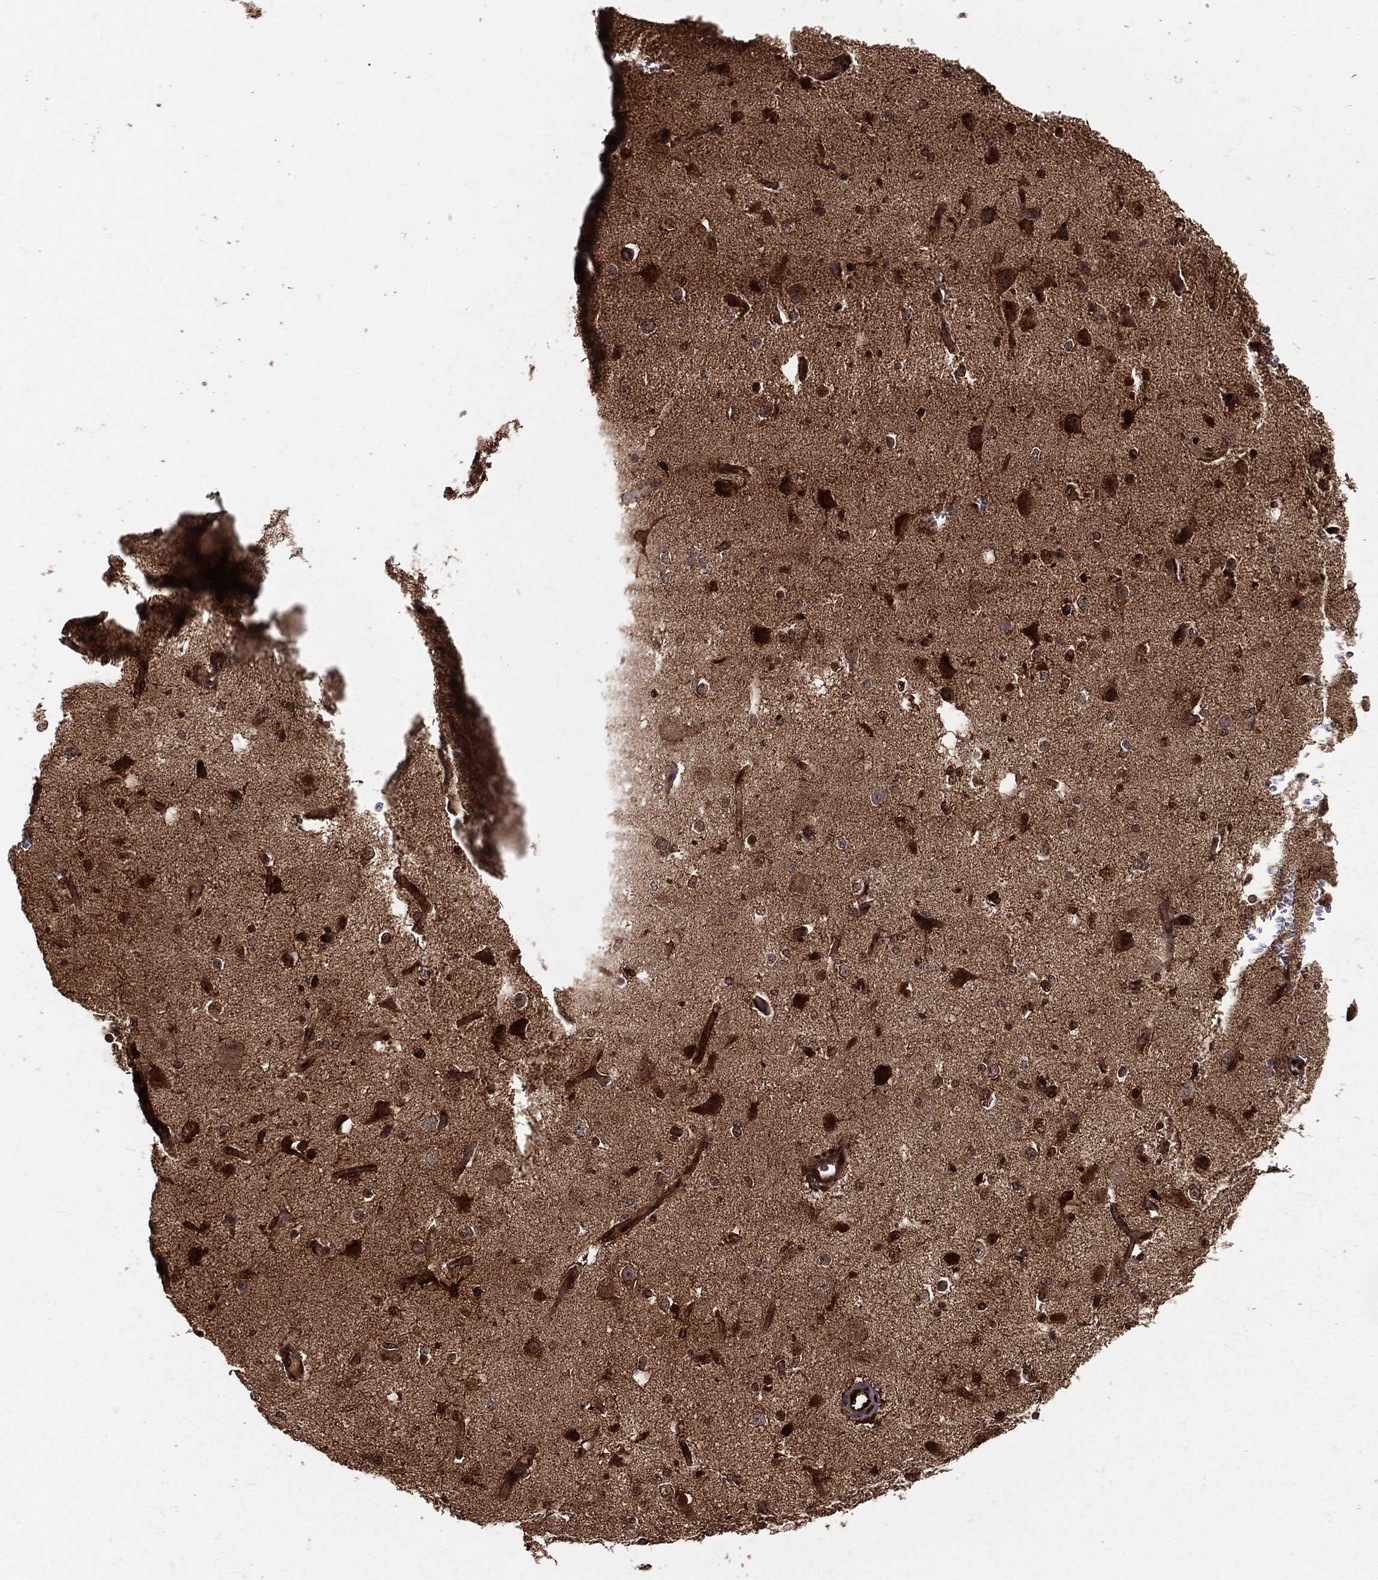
{"staining": {"intensity": "strong", "quantity": "<25%", "location": "cytoplasmic/membranous"}, "tissue": "cerebral cortex", "cell_type": "Endothelial cells", "image_type": "normal", "snomed": [{"axis": "morphology", "description": "Normal tissue, NOS"}, {"axis": "morphology", "description": "Inflammation, NOS"}, {"axis": "topography", "description": "Cerebral cortex"}], "caption": "This image reveals immunohistochemistry (IHC) staining of benign human cerebral cortex, with medium strong cytoplasmic/membranous positivity in about <25% of endothelial cells.", "gene": "MAPK1", "patient": {"sex": "male", "age": 6}}